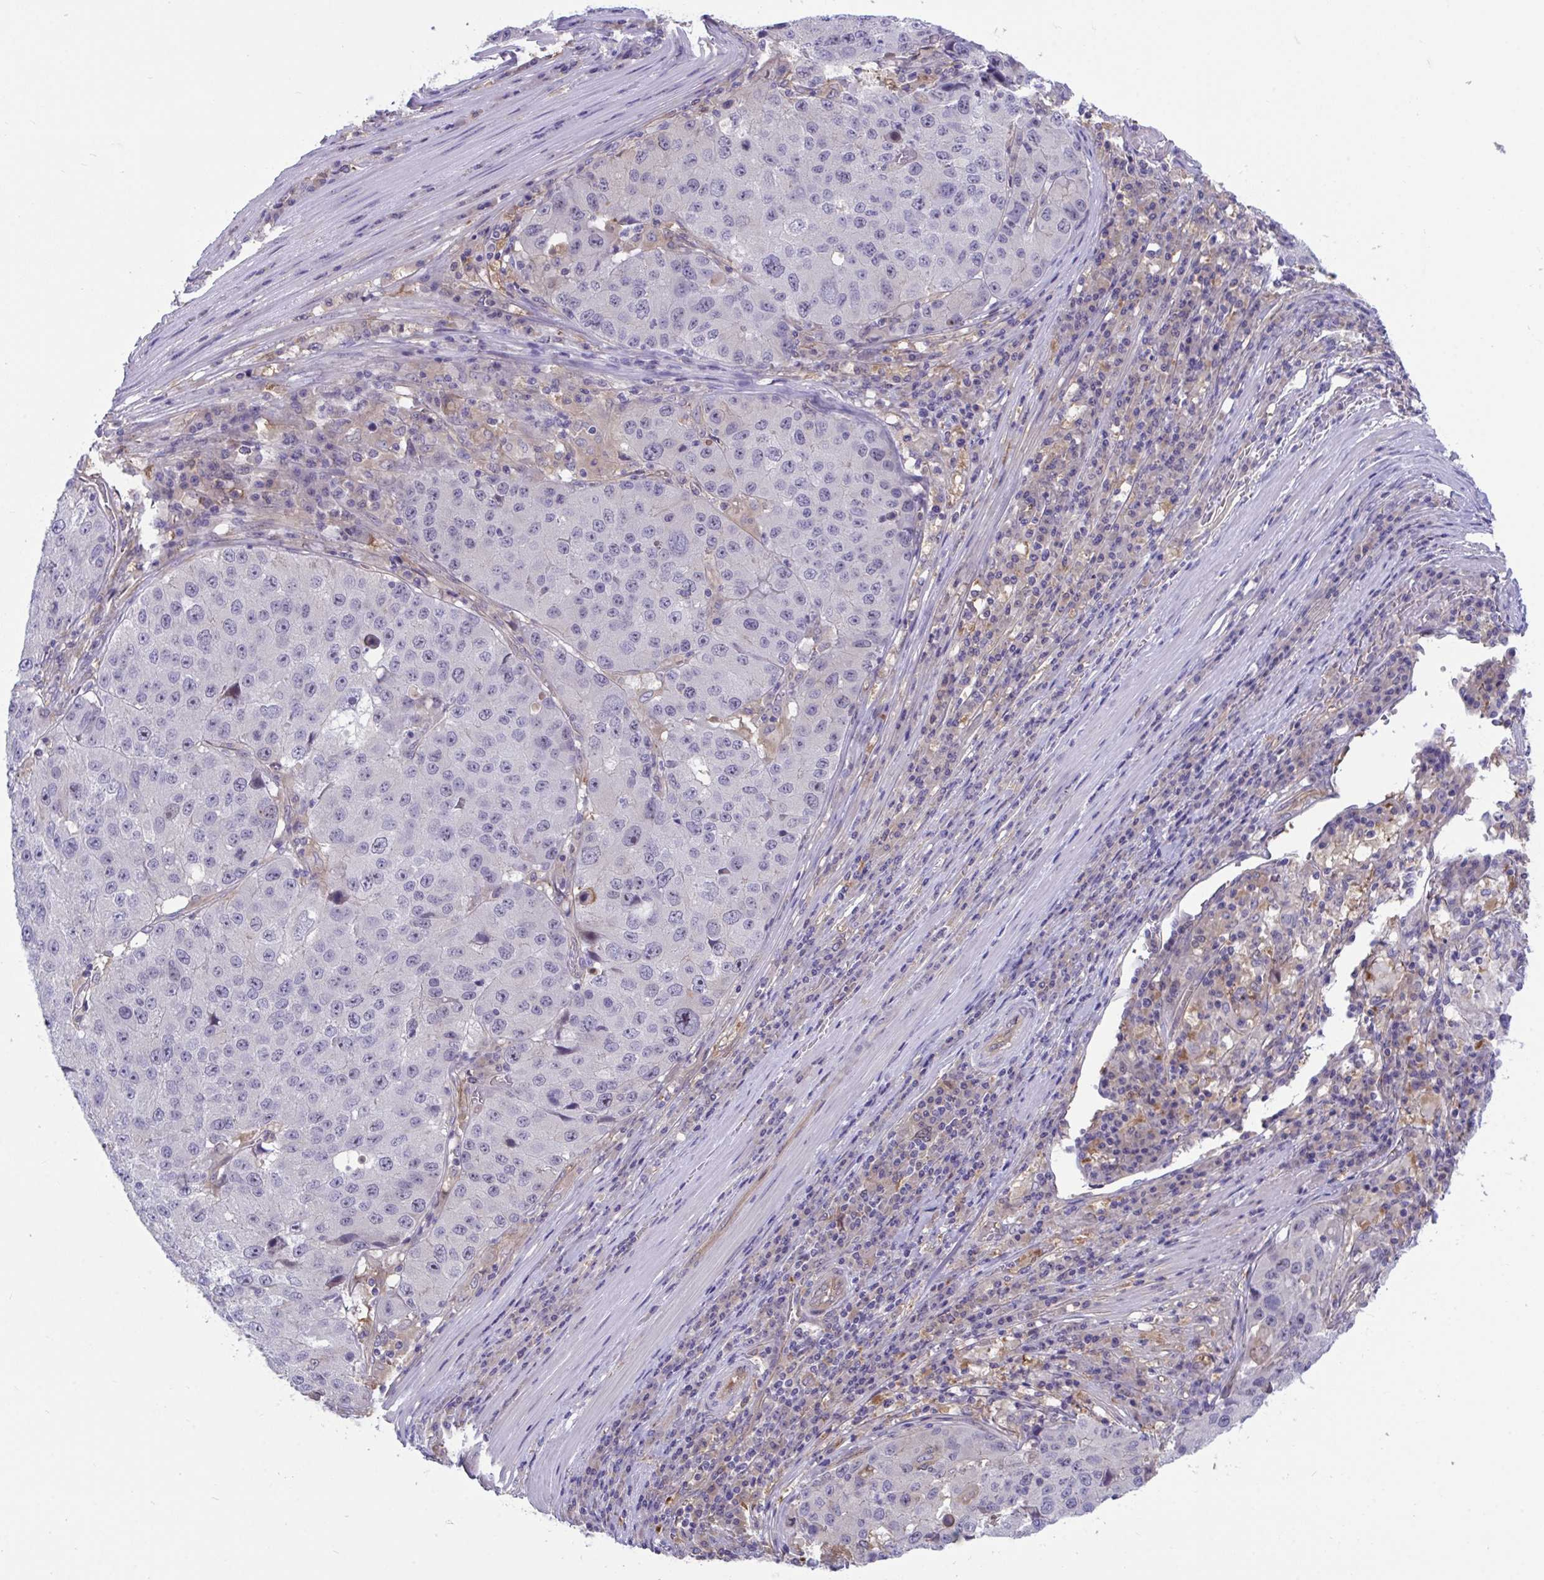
{"staining": {"intensity": "negative", "quantity": "none", "location": "none"}, "tissue": "stomach cancer", "cell_type": "Tumor cells", "image_type": "cancer", "snomed": [{"axis": "morphology", "description": "Adenocarcinoma, NOS"}, {"axis": "topography", "description": "Stomach"}], "caption": "Micrograph shows no protein positivity in tumor cells of adenocarcinoma (stomach) tissue.", "gene": "CENPQ", "patient": {"sex": "male", "age": 71}}